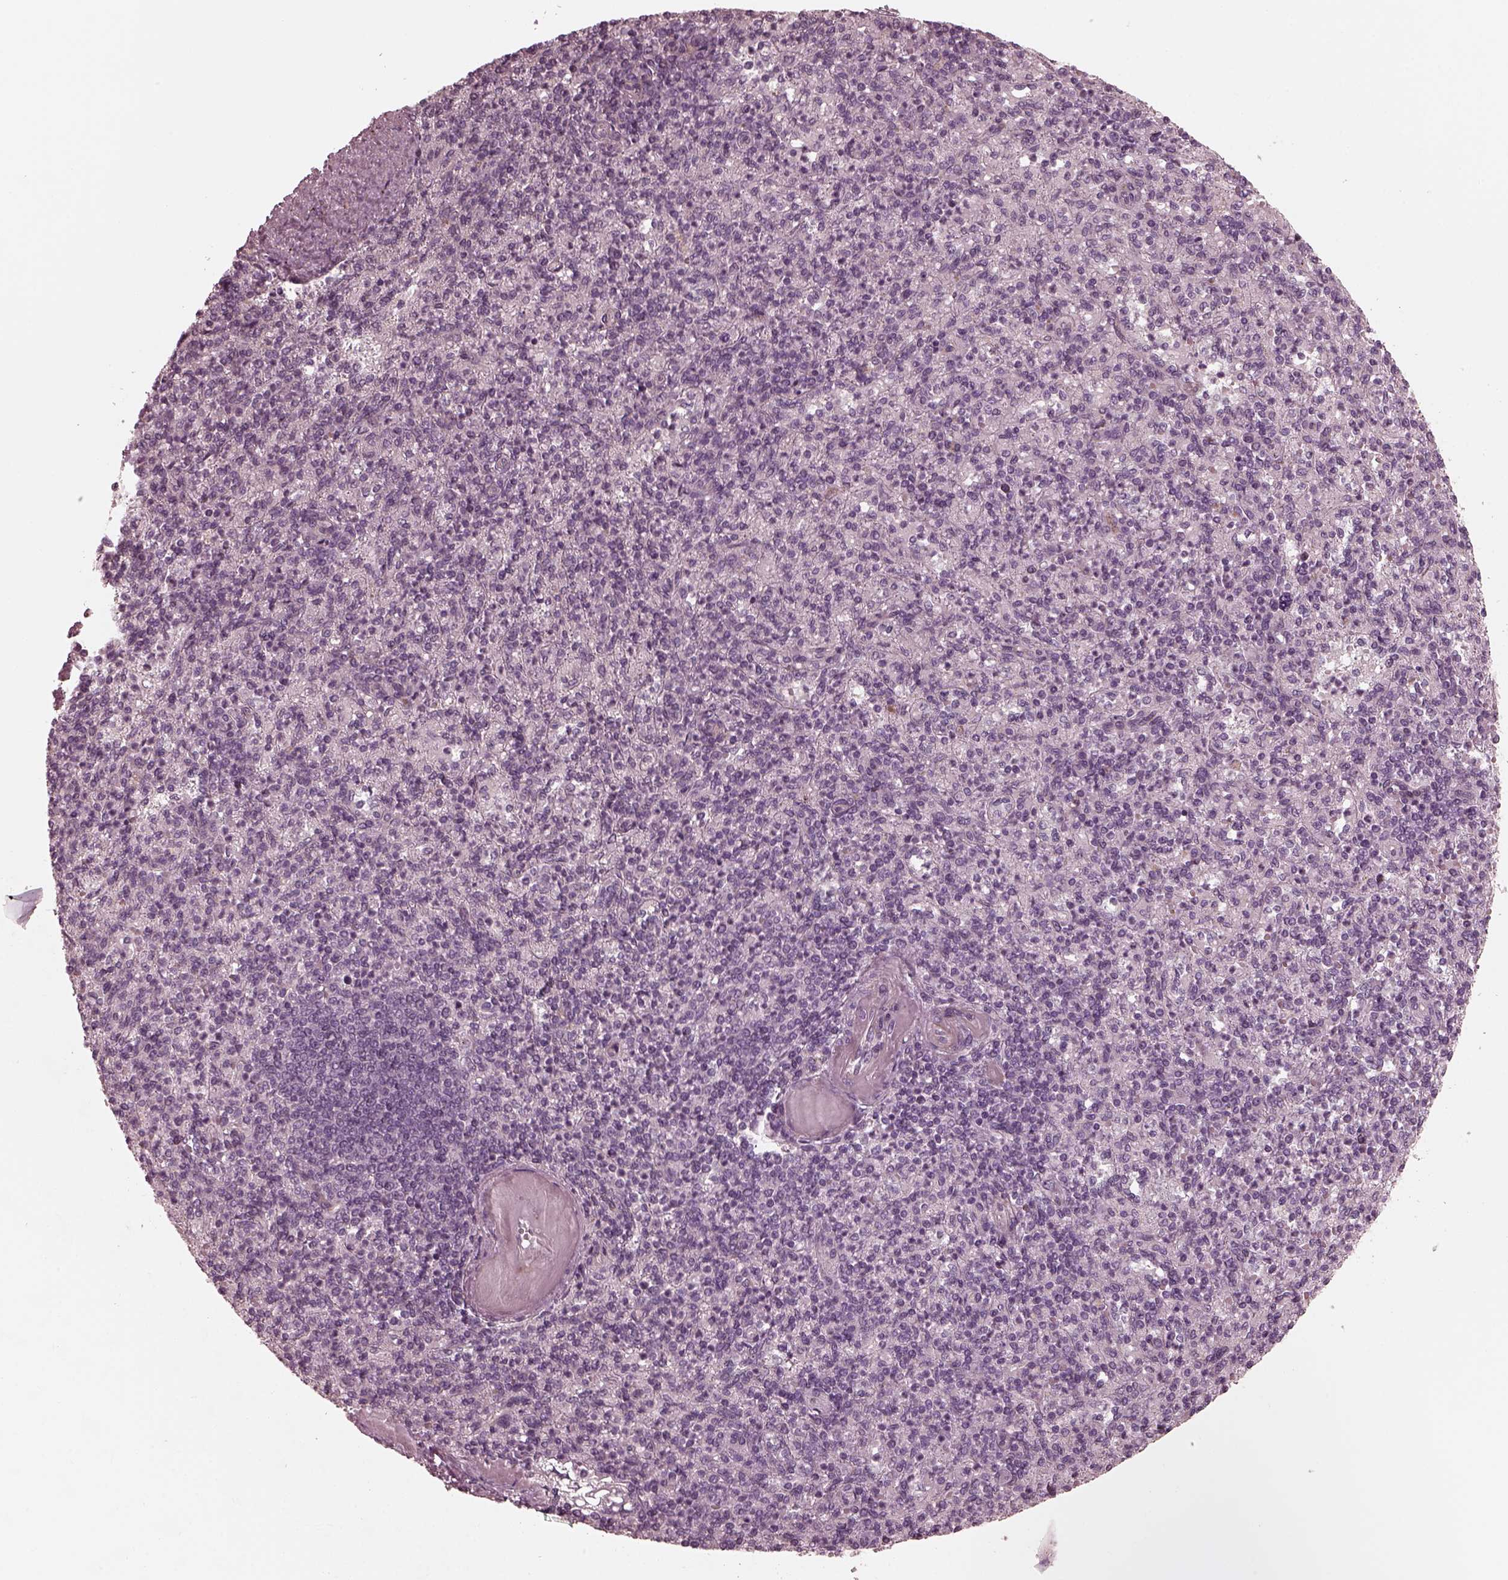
{"staining": {"intensity": "negative", "quantity": "none", "location": "none"}, "tissue": "spleen", "cell_type": "Cells in red pulp", "image_type": "normal", "snomed": [{"axis": "morphology", "description": "Normal tissue, NOS"}, {"axis": "topography", "description": "Spleen"}], "caption": "Immunohistochemical staining of normal spleen displays no significant positivity in cells in red pulp. (Brightfield microscopy of DAB immunohistochemistry at high magnification).", "gene": "KIF6", "patient": {"sex": "female", "age": 74}}